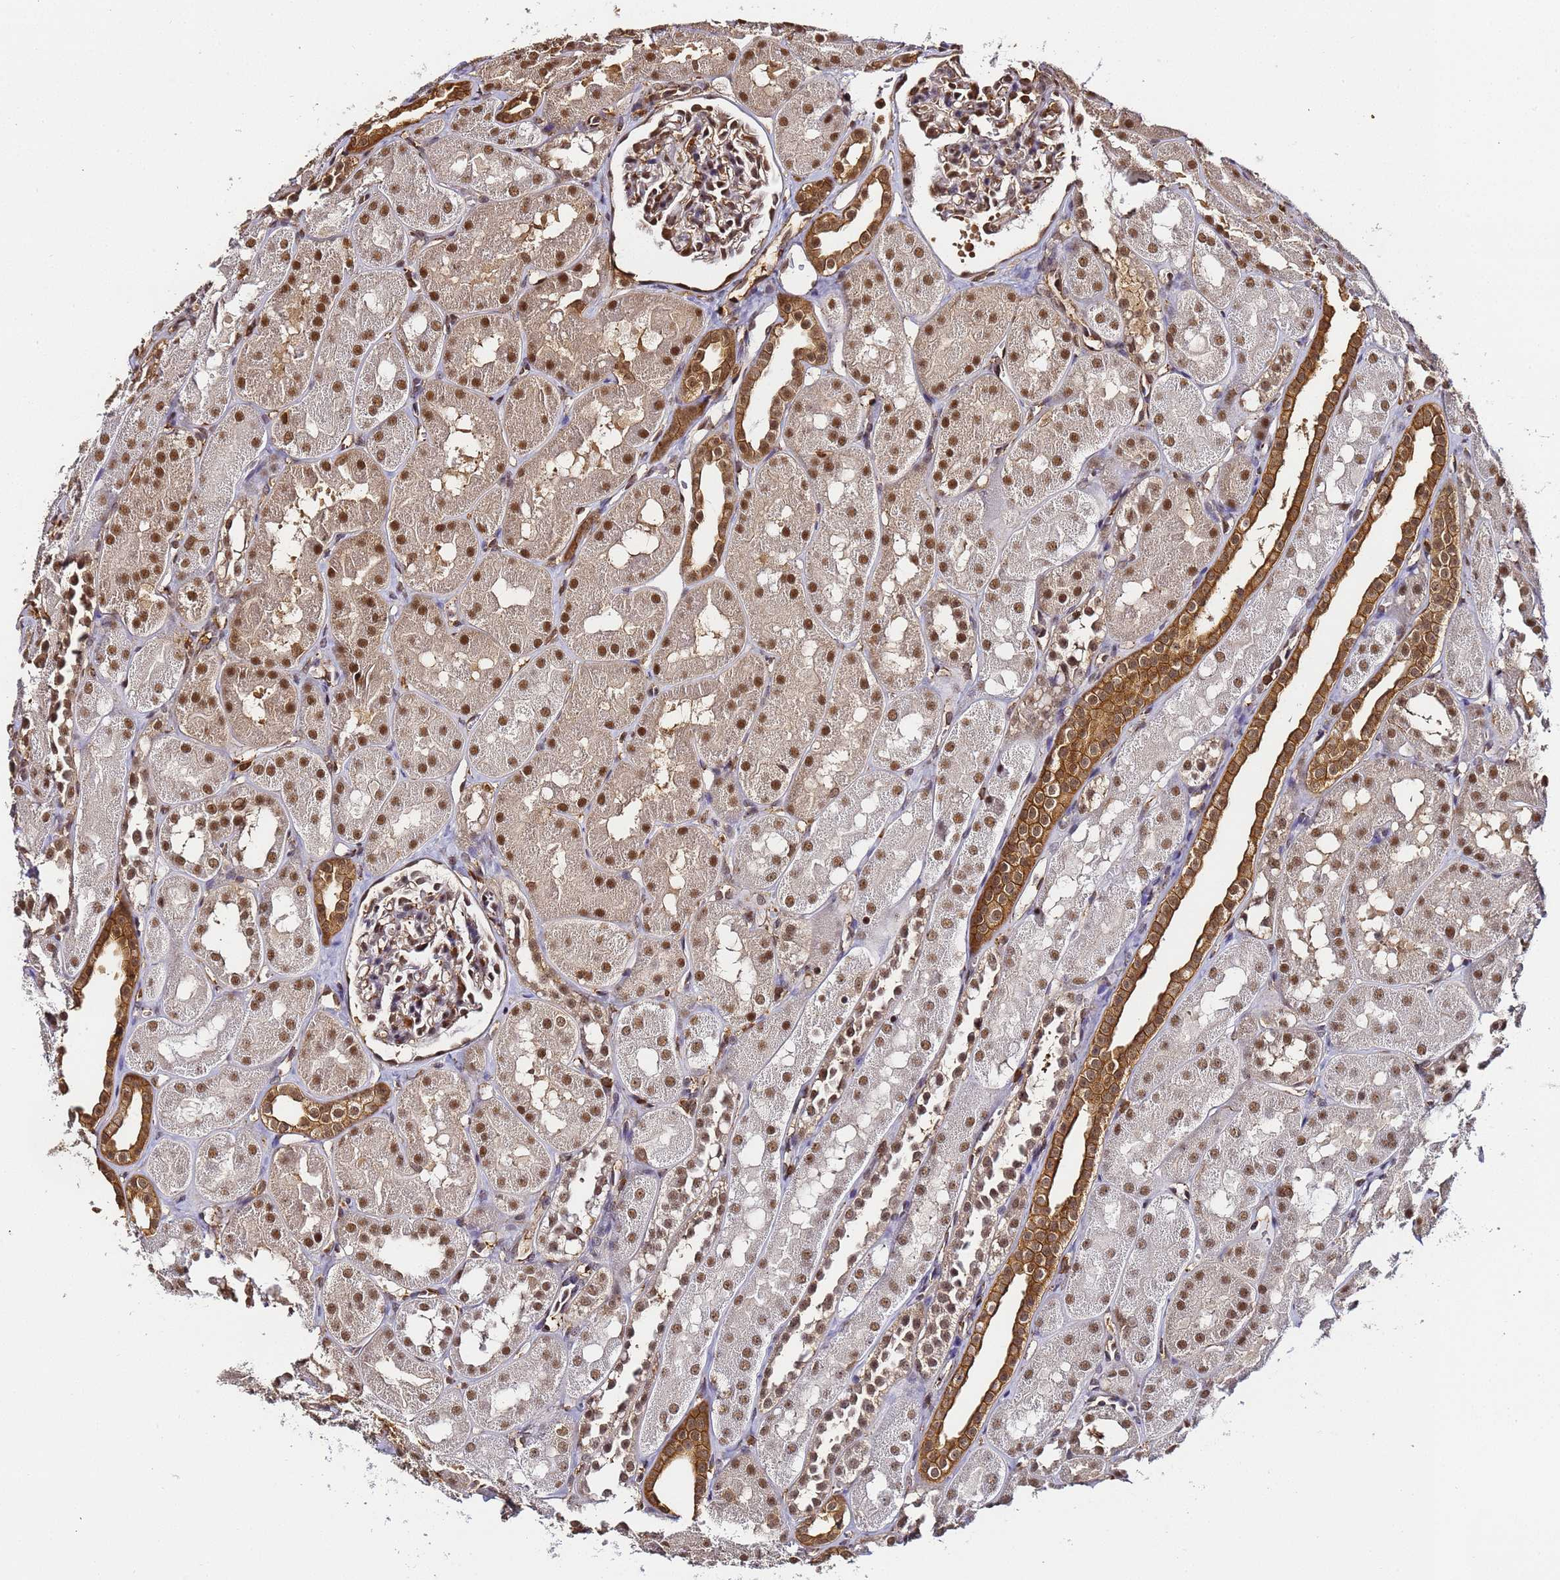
{"staining": {"intensity": "moderate", "quantity": ">75%", "location": "nuclear"}, "tissue": "kidney", "cell_type": "Cells in glomeruli", "image_type": "normal", "snomed": [{"axis": "morphology", "description": "Normal tissue, NOS"}, {"axis": "topography", "description": "Kidney"}, {"axis": "topography", "description": "Urinary bladder"}], "caption": "Cells in glomeruli reveal moderate nuclear staining in approximately >75% of cells in benign kidney.", "gene": "PPP4C", "patient": {"sex": "male", "age": 16}}